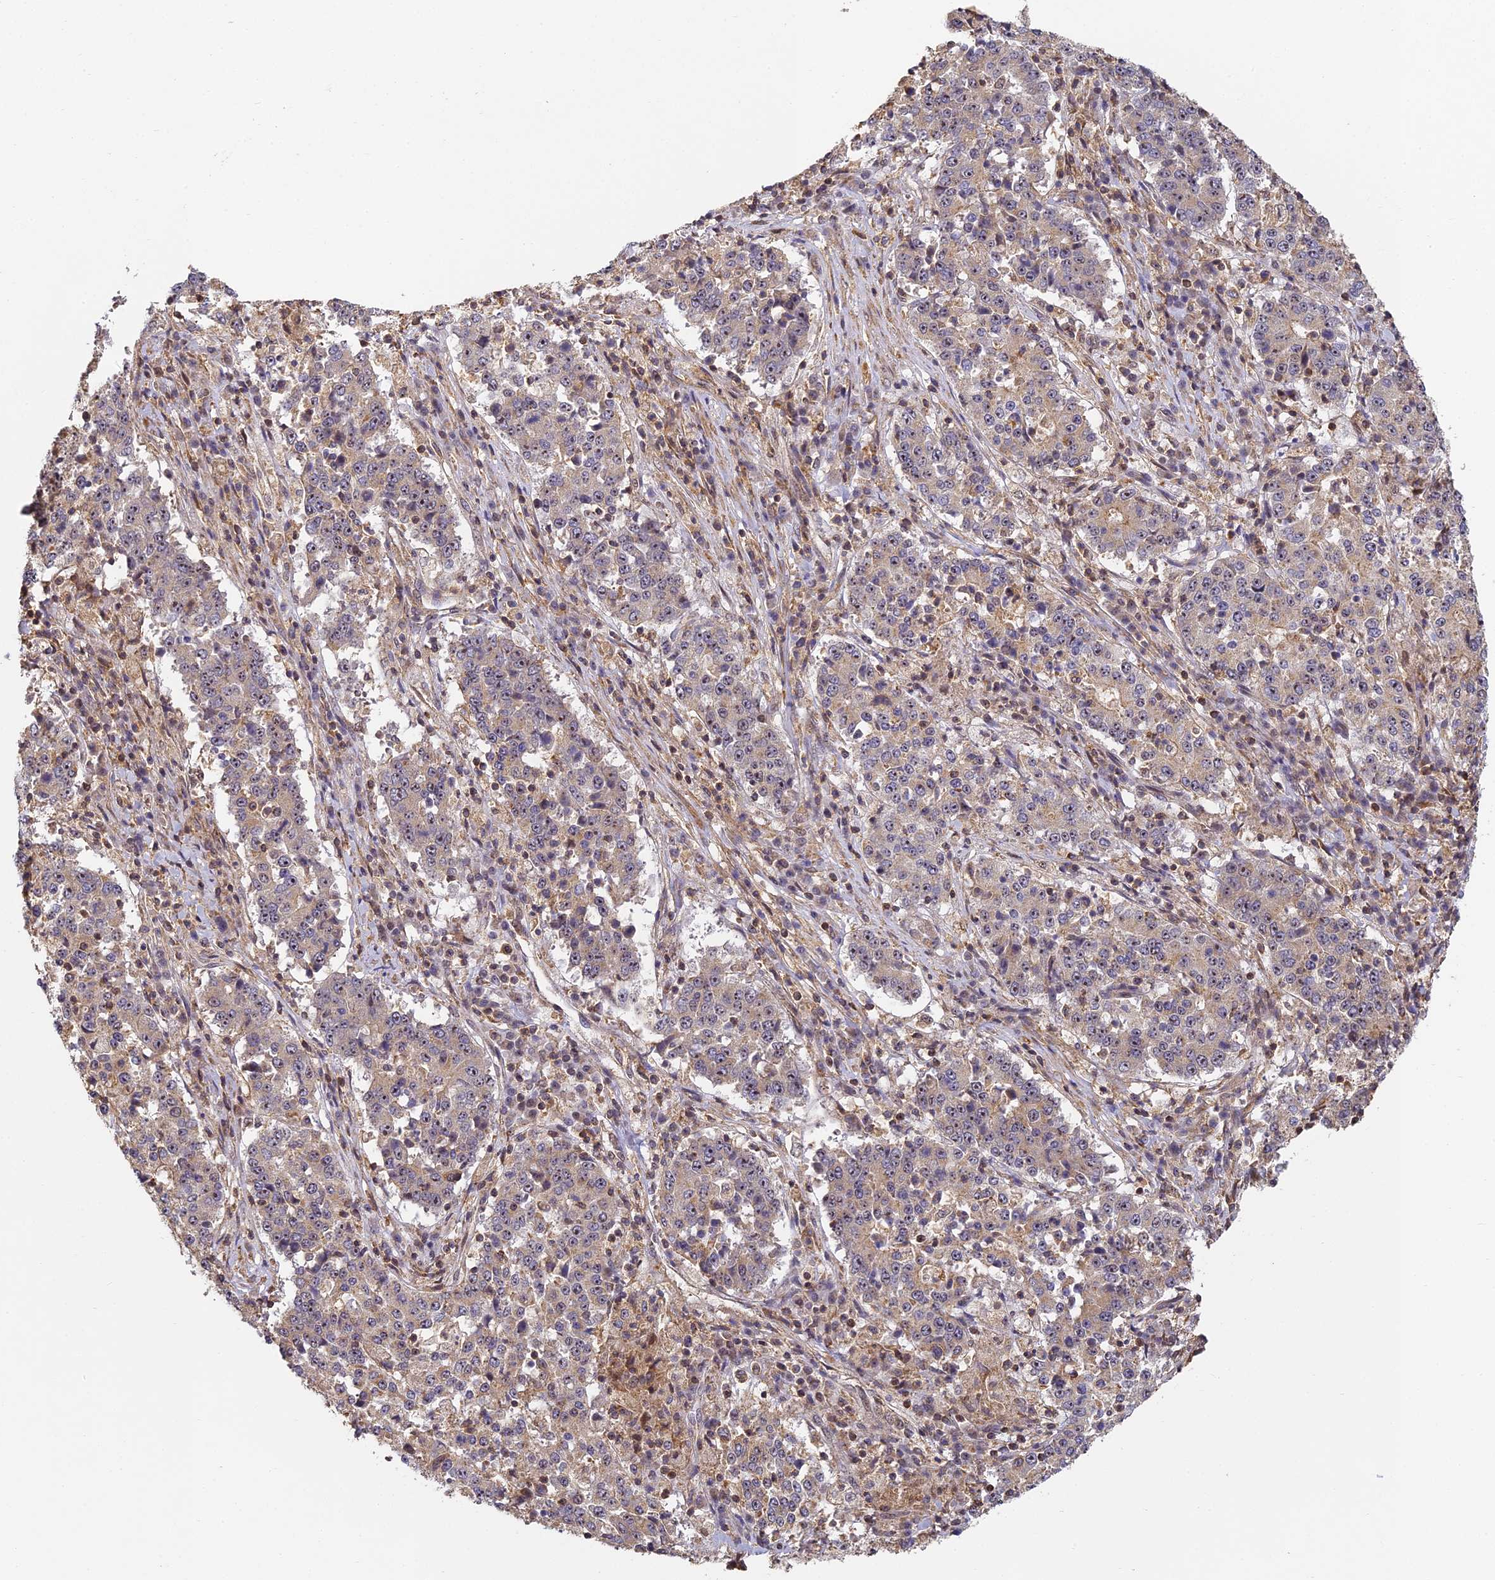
{"staining": {"intensity": "weak", "quantity": "<25%", "location": "cytoplasmic/membranous"}, "tissue": "stomach cancer", "cell_type": "Tumor cells", "image_type": "cancer", "snomed": [{"axis": "morphology", "description": "Adenocarcinoma, NOS"}, {"axis": "topography", "description": "Stomach"}], "caption": "Stomach adenocarcinoma was stained to show a protein in brown. There is no significant staining in tumor cells. (Stains: DAB (3,3'-diaminobenzidine) IHC with hematoxylin counter stain, Microscopy: brightfield microscopy at high magnification).", "gene": "ZNF443", "patient": {"sex": "male", "age": 59}}